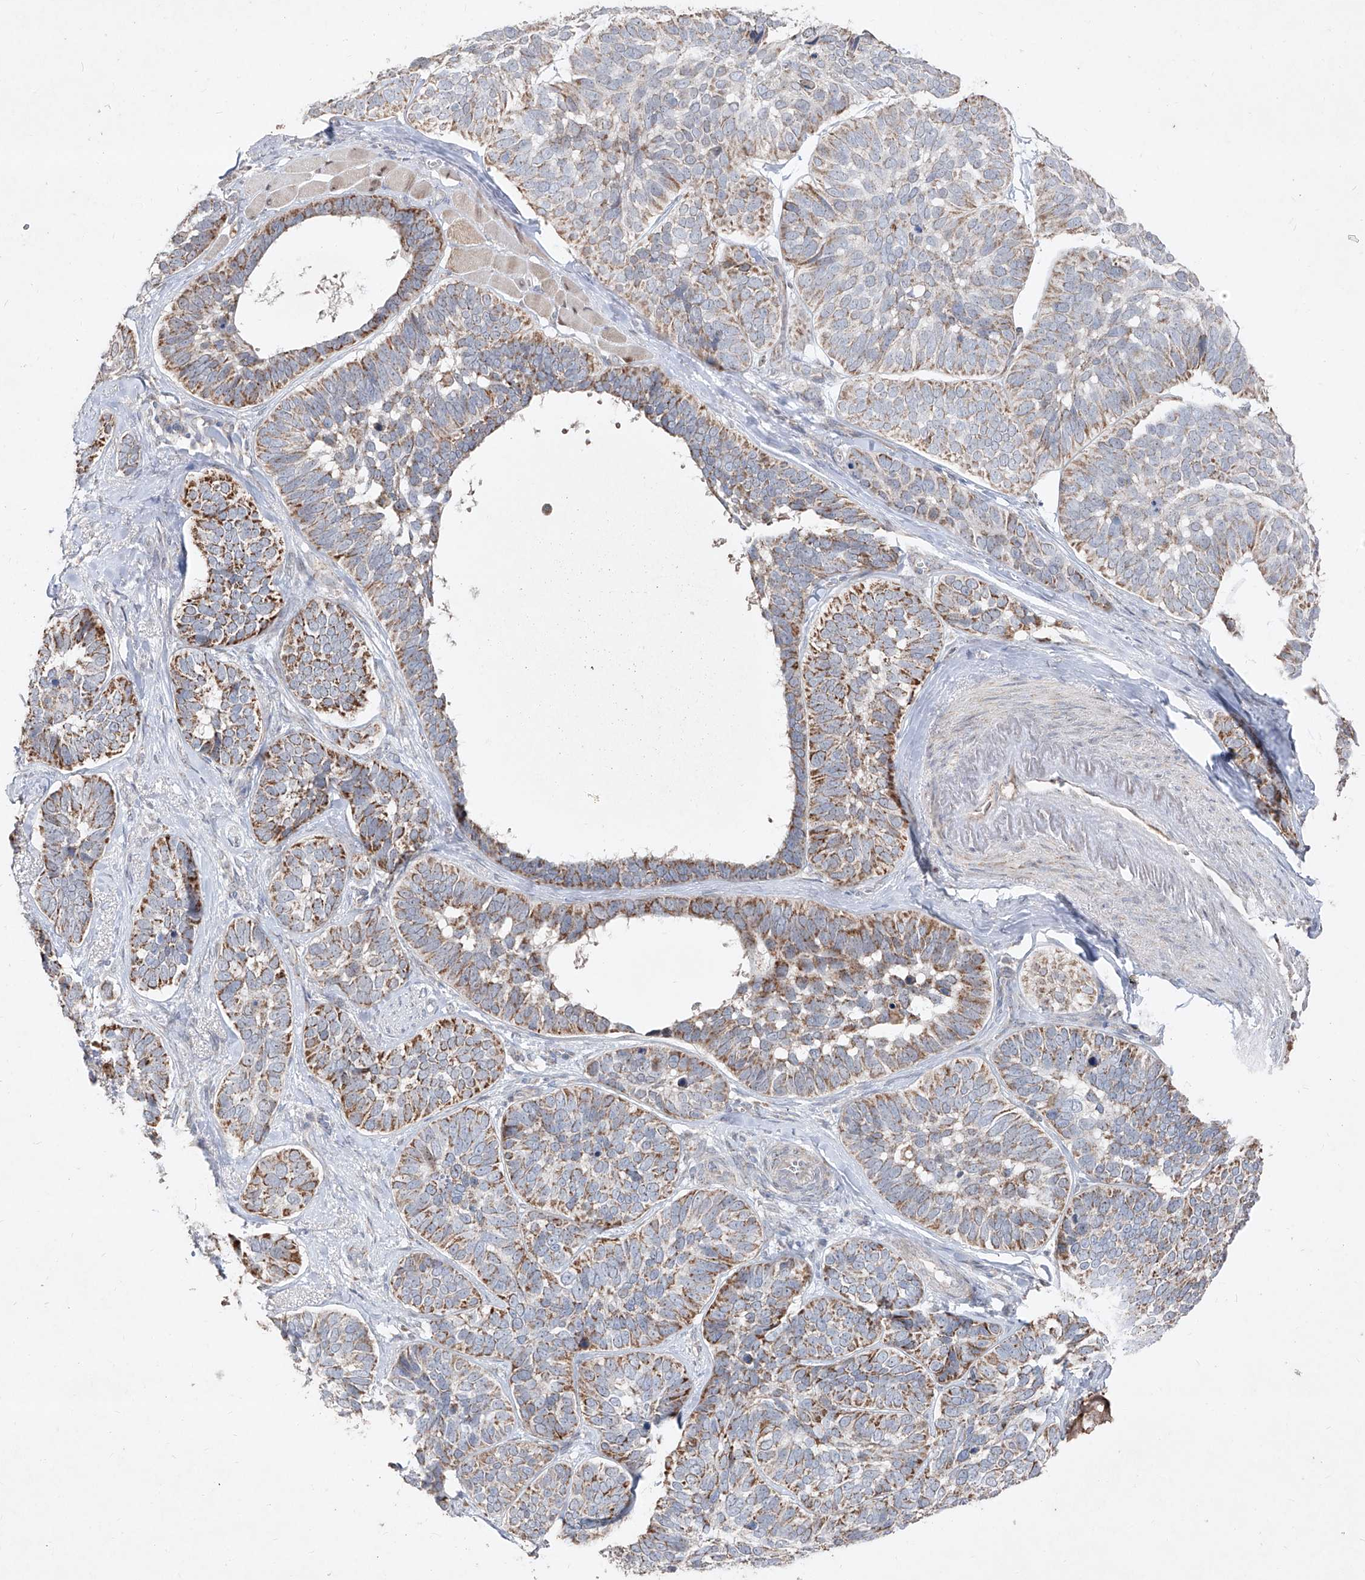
{"staining": {"intensity": "moderate", "quantity": "25%-75%", "location": "cytoplasmic/membranous"}, "tissue": "skin cancer", "cell_type": "Tumor cells", "image_type": "cancer", "snomed": [{"axis": "morphology", "description": "Basal cell carcinoma"}, {"axis": "topography", "description": "Skin"}], "caption": "Tumor cells show moderate cytoplasmic/membranous staining in about 25%-75% of cells in basal cell carcinoma (skin).", "gene": "NDUFB3", "patient": {"sex": "male", "age": 62}}